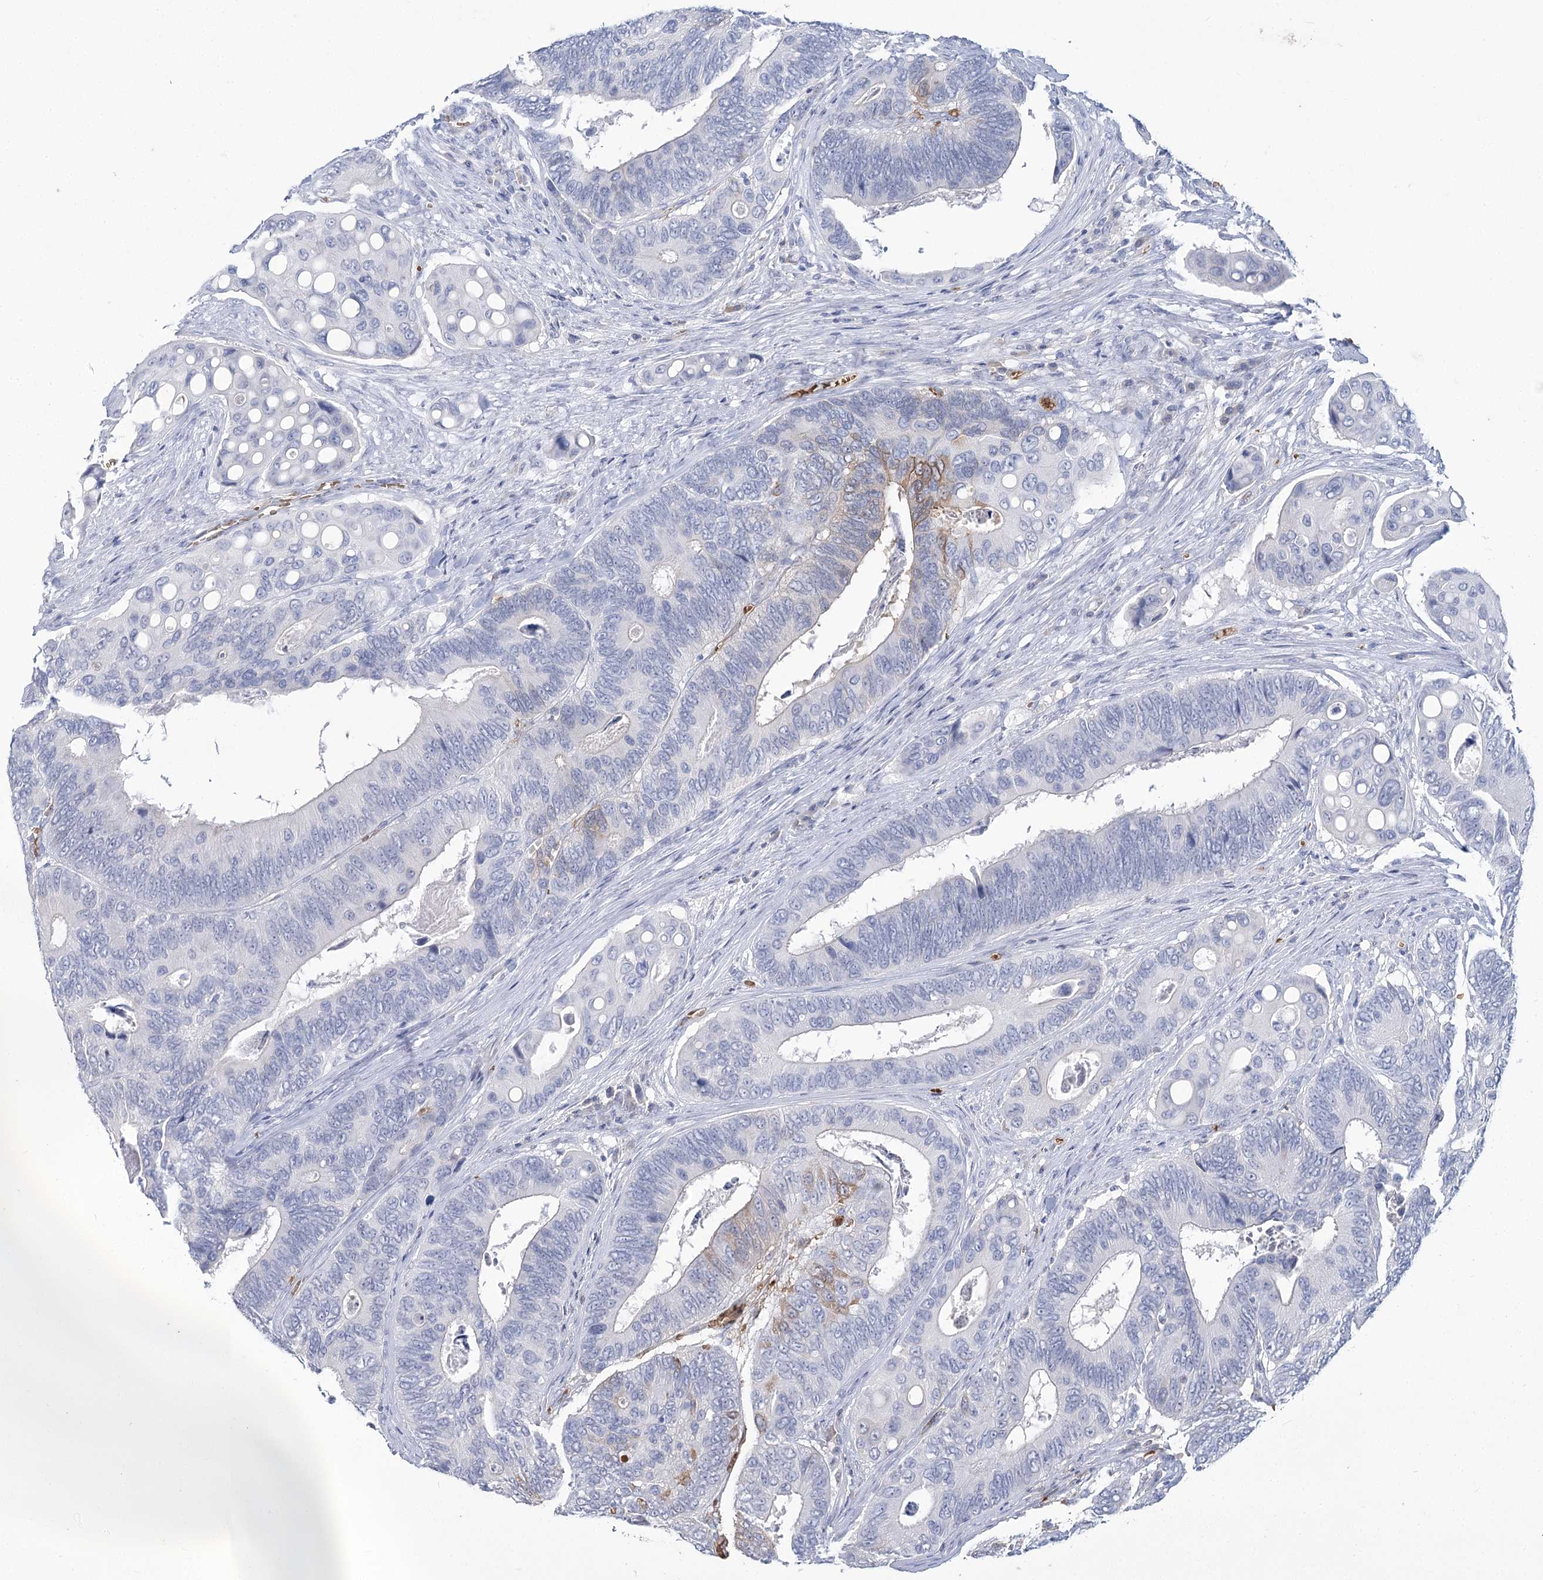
{"staining": {"intensity": "negative", "quantity": "none", "location": "none"}, "tissue": "colorectal cancer", "cell_type": "Tumor cells", "image_type": "cancer", "snomed": [{"axis": "morphology", "description": "Inflammation, NOS"}, {"axis": "morphology", "description": "Adenocarcinoma, NOS"}, {"axis": "topography", "description": "Colon"}], "caption": "An image of human adenocarcinoma (colorectal) is negative for staining in tumor cells.", "gene": "HBA1", "patient": {"sex": "male", "age": 72}}